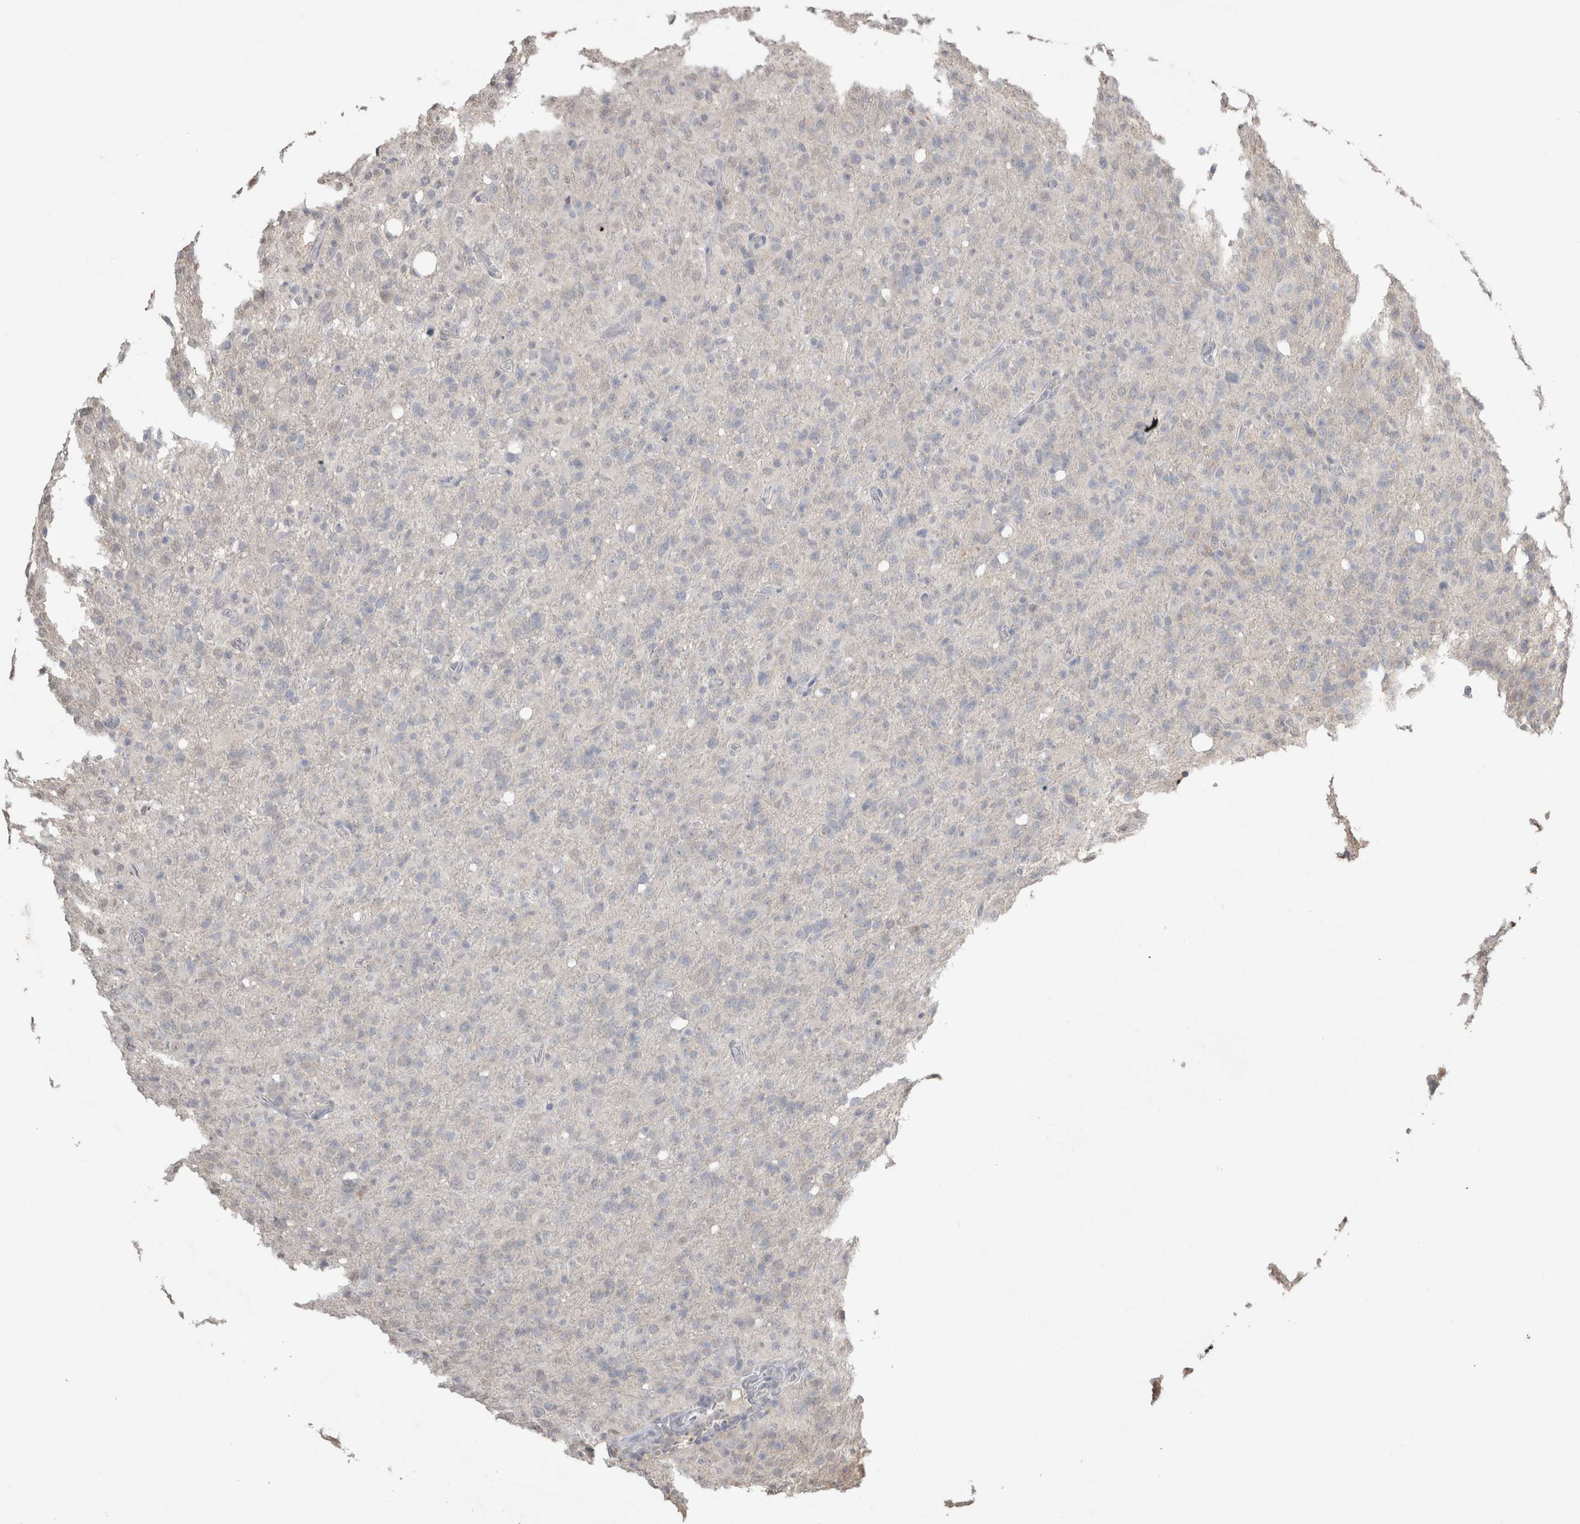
{"staining": {"intensity": "negative", "quantity": "none", "location": "none"}, "tissue": "glioma", "cell_type": "Tumor cells", "image_type": "cancer", "snomed": [{"axis": "morphology", "description": "Glioma, malignant, High grade"}, {"axis": "topography", "description": "Brain"}], "caption": "Tumor cells are negative for brown protein staining in high-grade glioma (malignant).", "gene": "NAALADL2", "patient": {"sex": "female", "age": 57}}